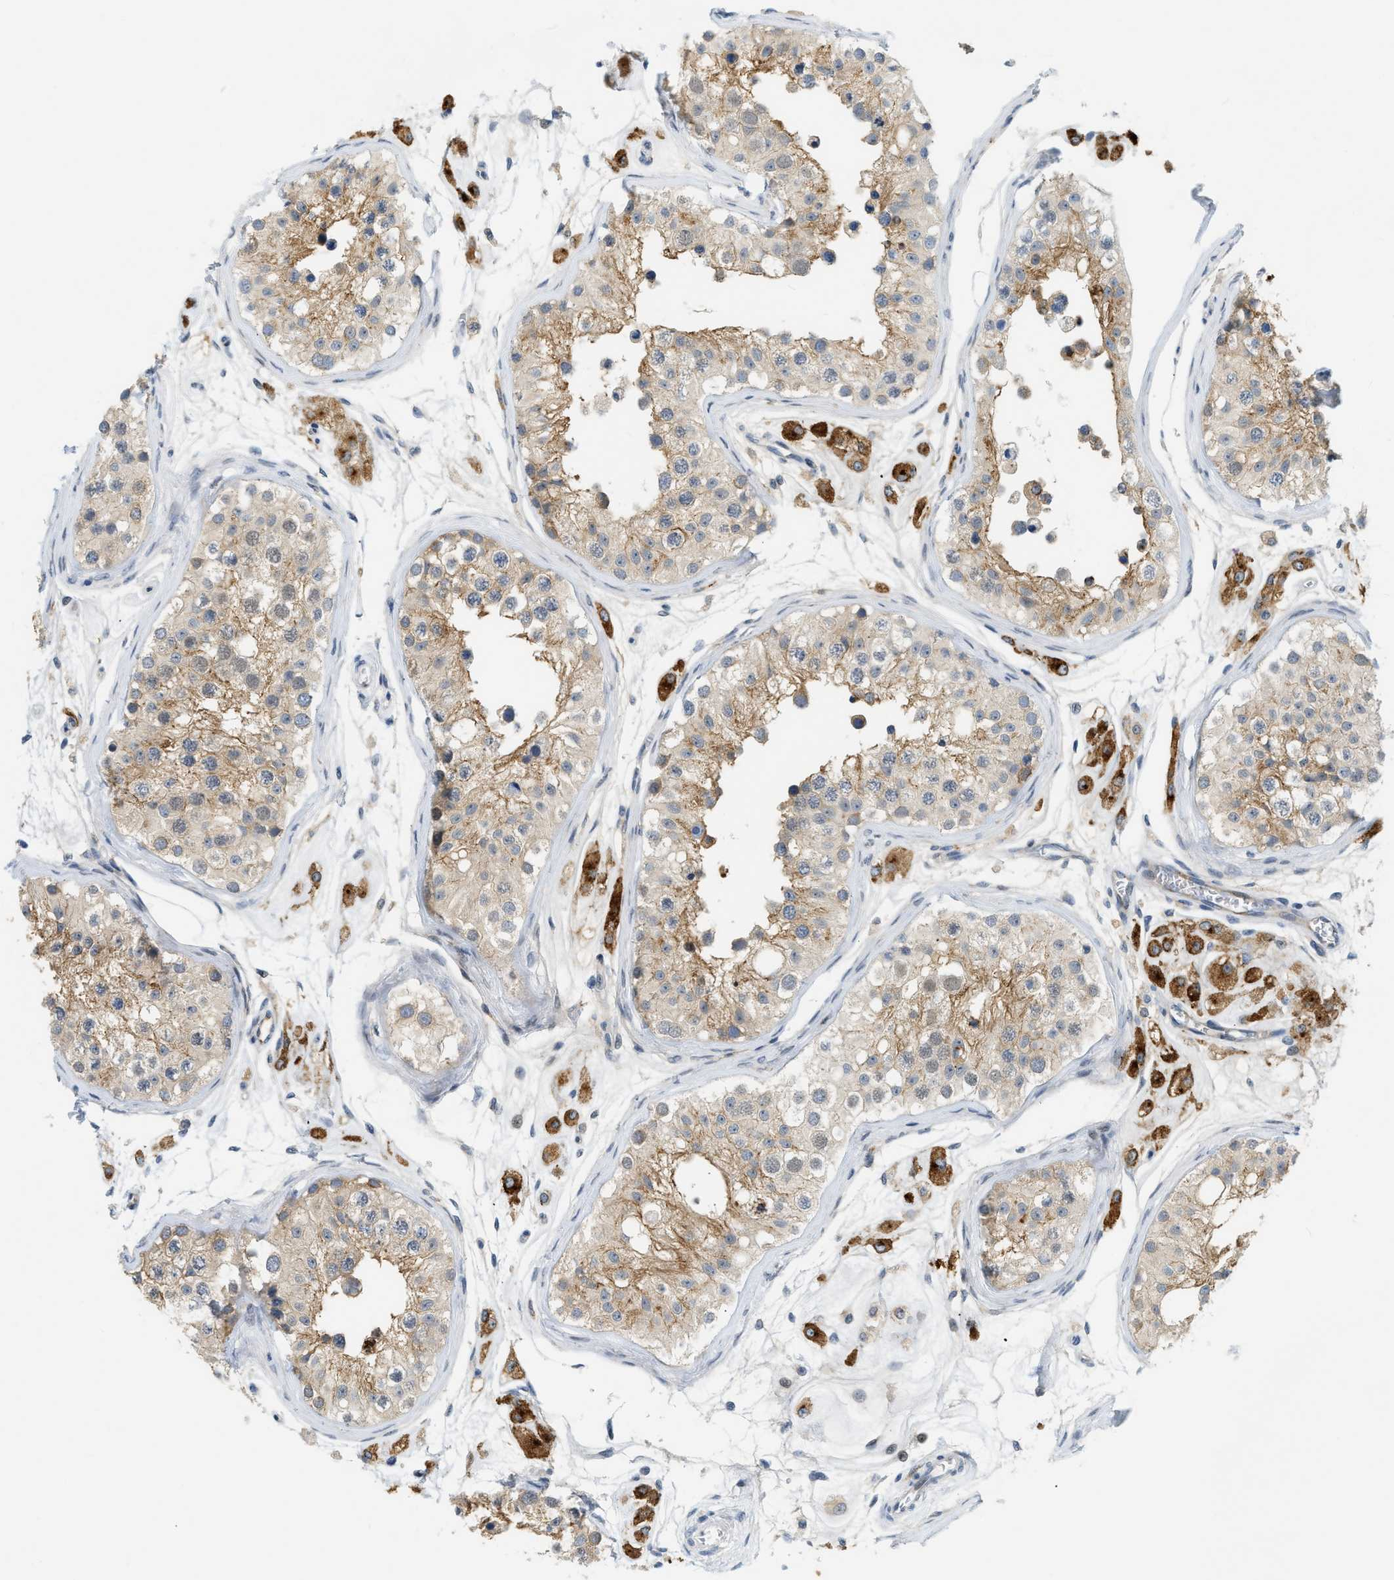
{"staining": {"intensity": "strong", "quantity": "25%-75%", "location": "cytoplasmic/membranous"}, "tissue": "testis", "cell_type": "Cells in seminiferous ducts", "image_type": "normal", "snomed": [{"axis": "morphology", "description": "Normal tissue, NOS"}, {"axis": "morphology", "description": "Adenocarcinoma, metastatic, NOS"}, {"axis": "topography", "description": "Testis"}], "caption": "DAB (3,3'-diaminobenzidine) immunohistochemical staining of normal testis displays strong cytoplasmic/membranous protein expression in about 25%-75% of cells in seminiferous ducts. Immunohistochemistry (ihc) stains the protein in brown and the nuclei are stained blue.", "gene": "ZNF408", "patient": {"sex": "male", "age": 26}}